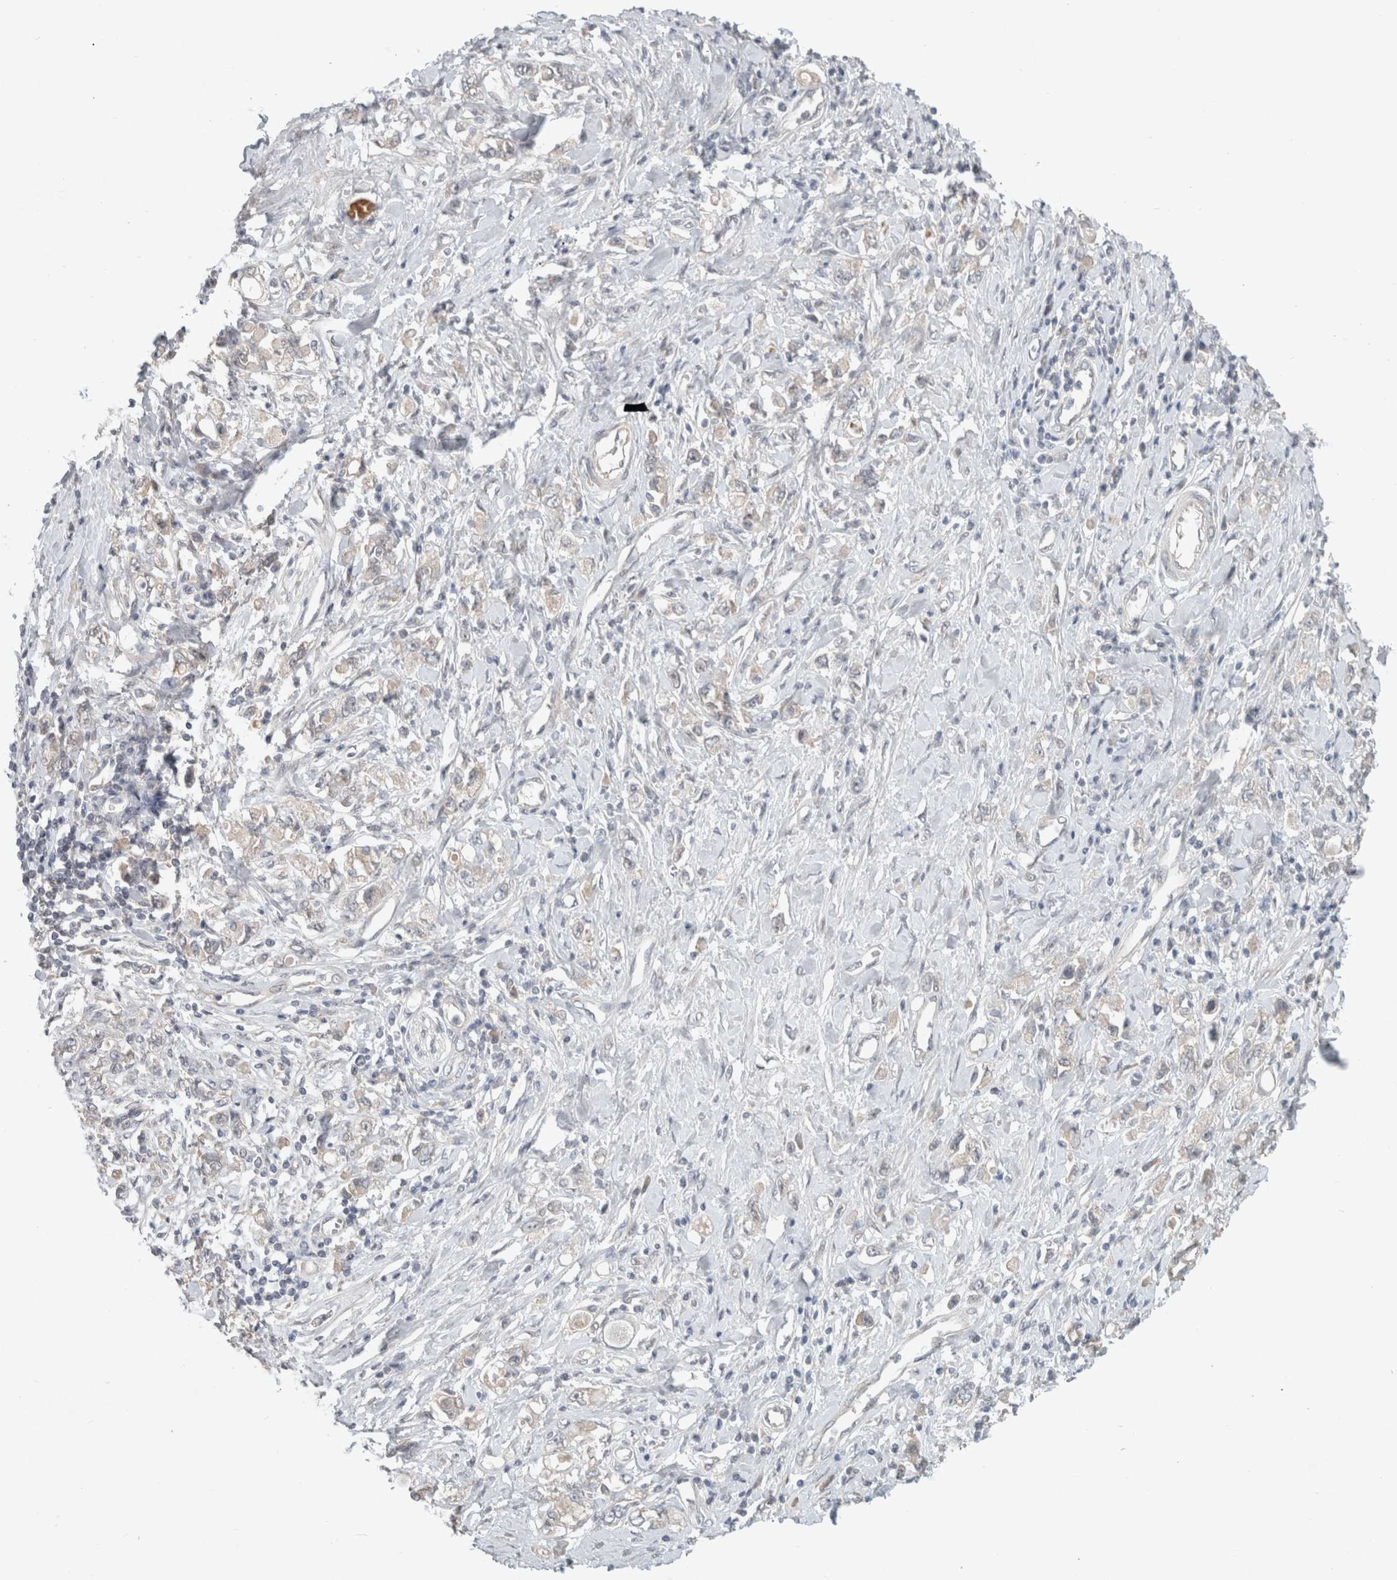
{"staining": {"intensity": "weak", "quantity": "<25%", "location": "cytoplasmic/membranous"}, "tissue": "stomach cancer", "cell_type": "Tumor cells", "image_type": "cancer", "snomed": [{"axis": "morphology", "description": "Adenocarcinoma, NOS"}, {"axis": "topography", "description": "Stomach"}], "caption": "DAB (3,3'-diaminobenzidine) immunohistochemical staining of human stomach cancer shows no significant positivity in tumor cells.", "gene": "RASAL2", "patient": {"sex": "female", "age": 76}}